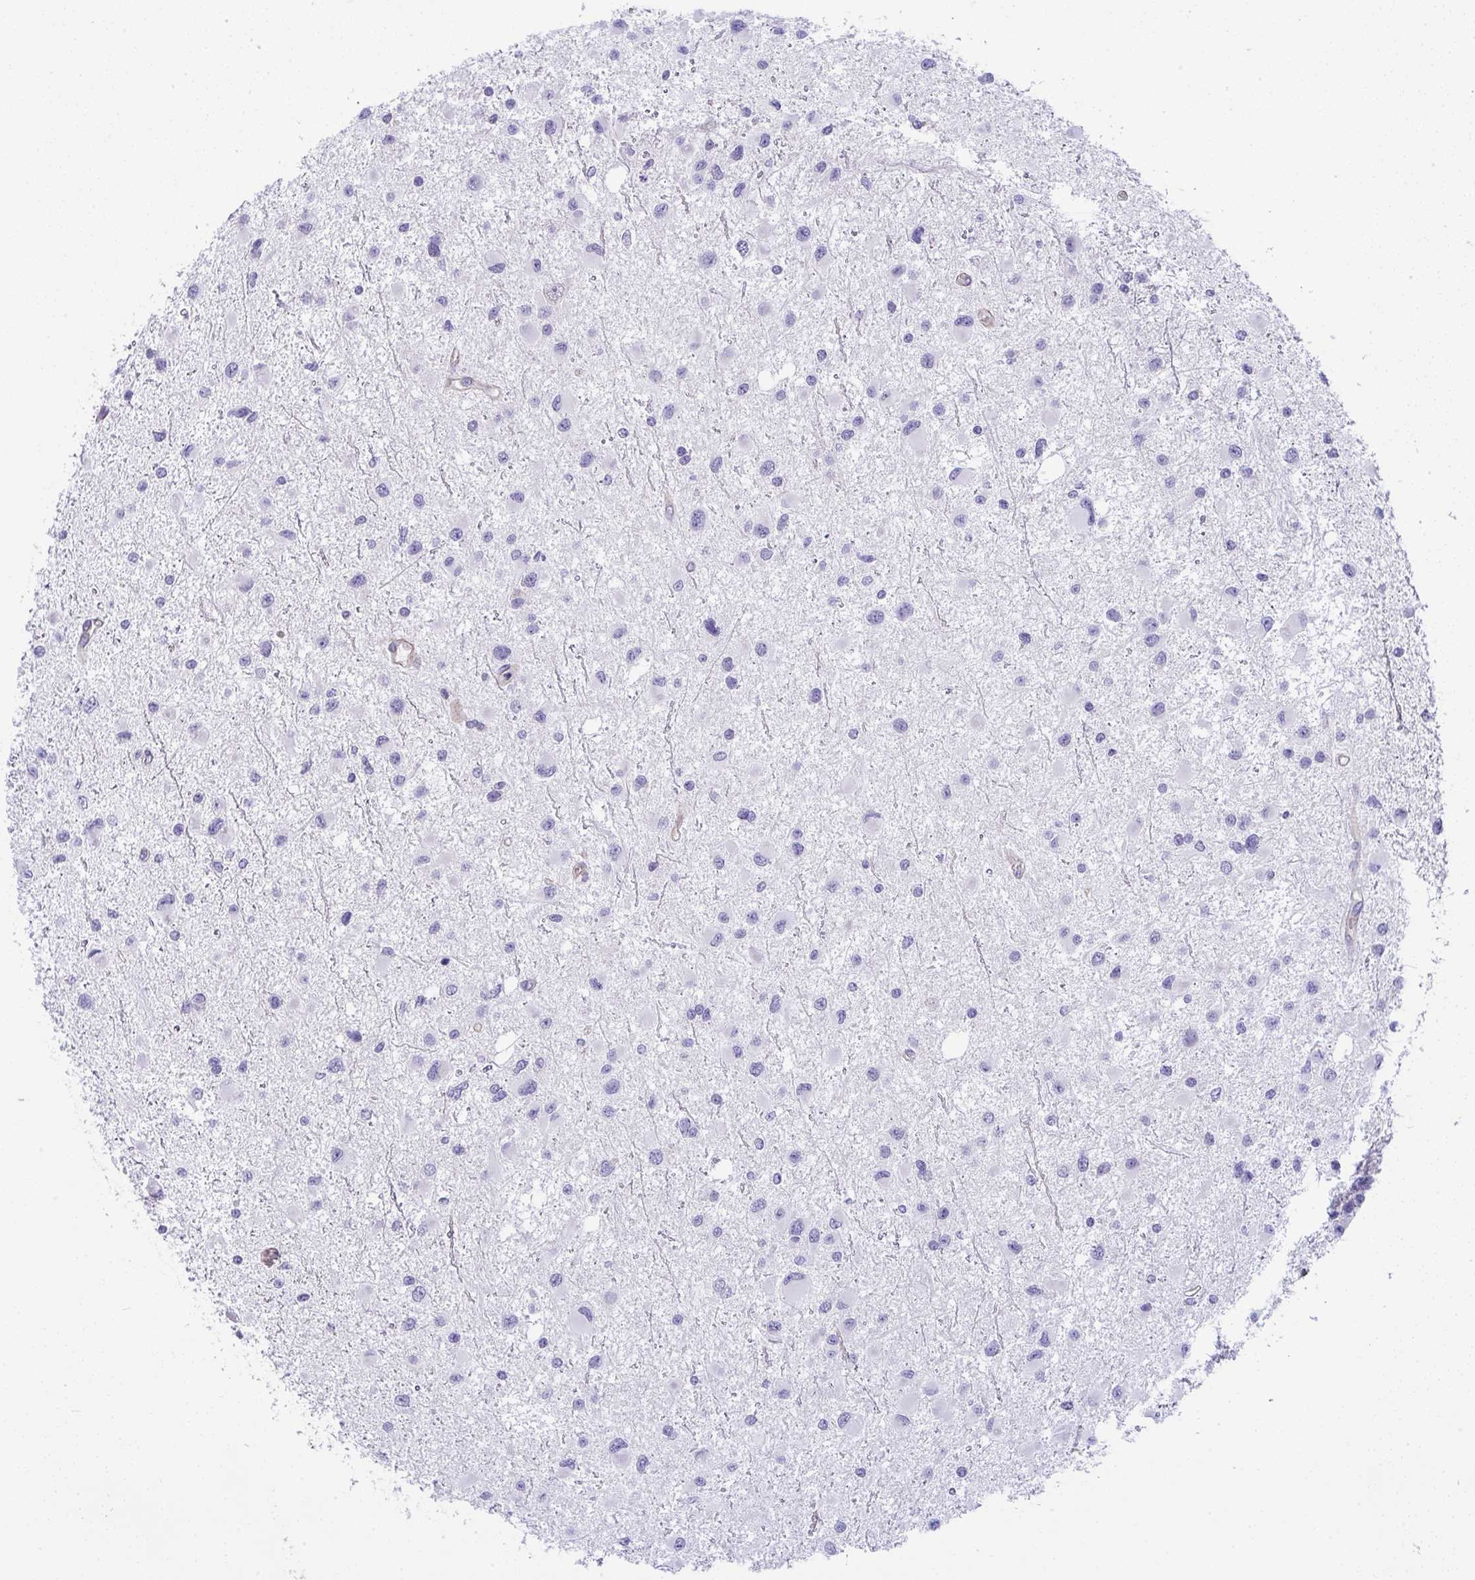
{"staining": {"intensity": "negative", "quantity": "none", "location": "none"}, "tissue": "glioma", "cell_type": "Tumor cells", "image_type": "cancer", "snomed": [{"axis": "morphology", "description": "Glioma, malignant, Low grade"}, {"axis": "topography", "description": "Brain"}], "caption": "A histopathology image of malignant glioma (low-grade) stained for a protein exhibits no brown staining in tumor cells. (DAB immunohistochemistry (IHC) with hematoxylin counter stain).", "gene": "MYL12A", "patient": {"sex": "female", "age": 32}}